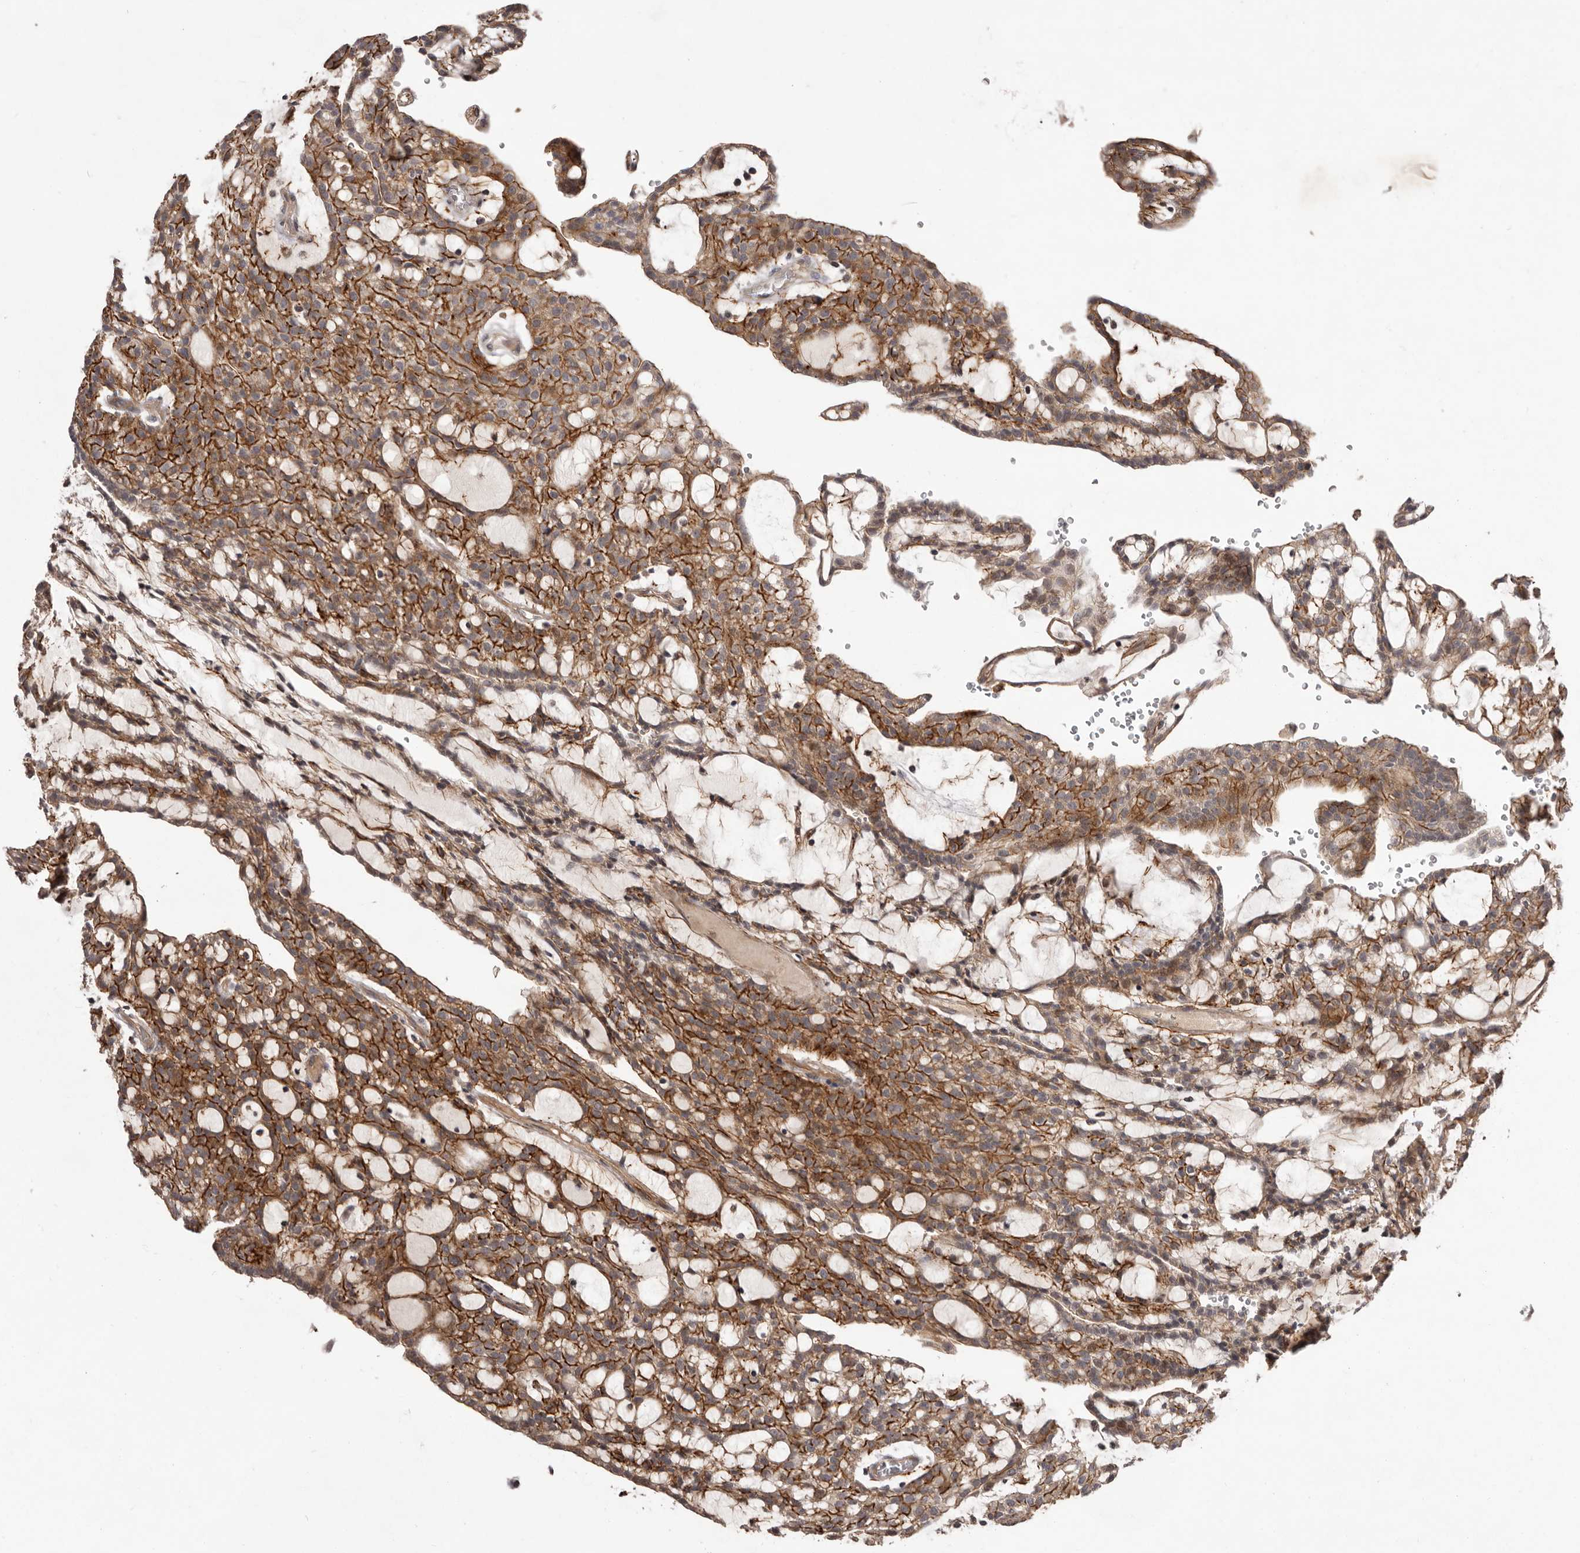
{"staining": {"intensity": "moderate", "quantity": ">75%", "location": "cytoplasmic/membranous"}, "tissue": "renal cancer", "cell_type": "Tumor cells", "image_type": "cancer", "snomed": [{"axis": "morphology", "description": "Adenocarcinoma, NOS"}, {"axis": "topography", "description": "Kidney"}], "caption": "Renal cancer stained with DAB (3,3'-diaminobenzidine) immunohistochemistry (IHC) demonstrates medium levels of moderate cytoplasmic/membranous expression in about >75% of tumor cells. Nuclei are stained in blue.", "gene": "HBS1L", "patient": {"sex": "male", "age": 63}}